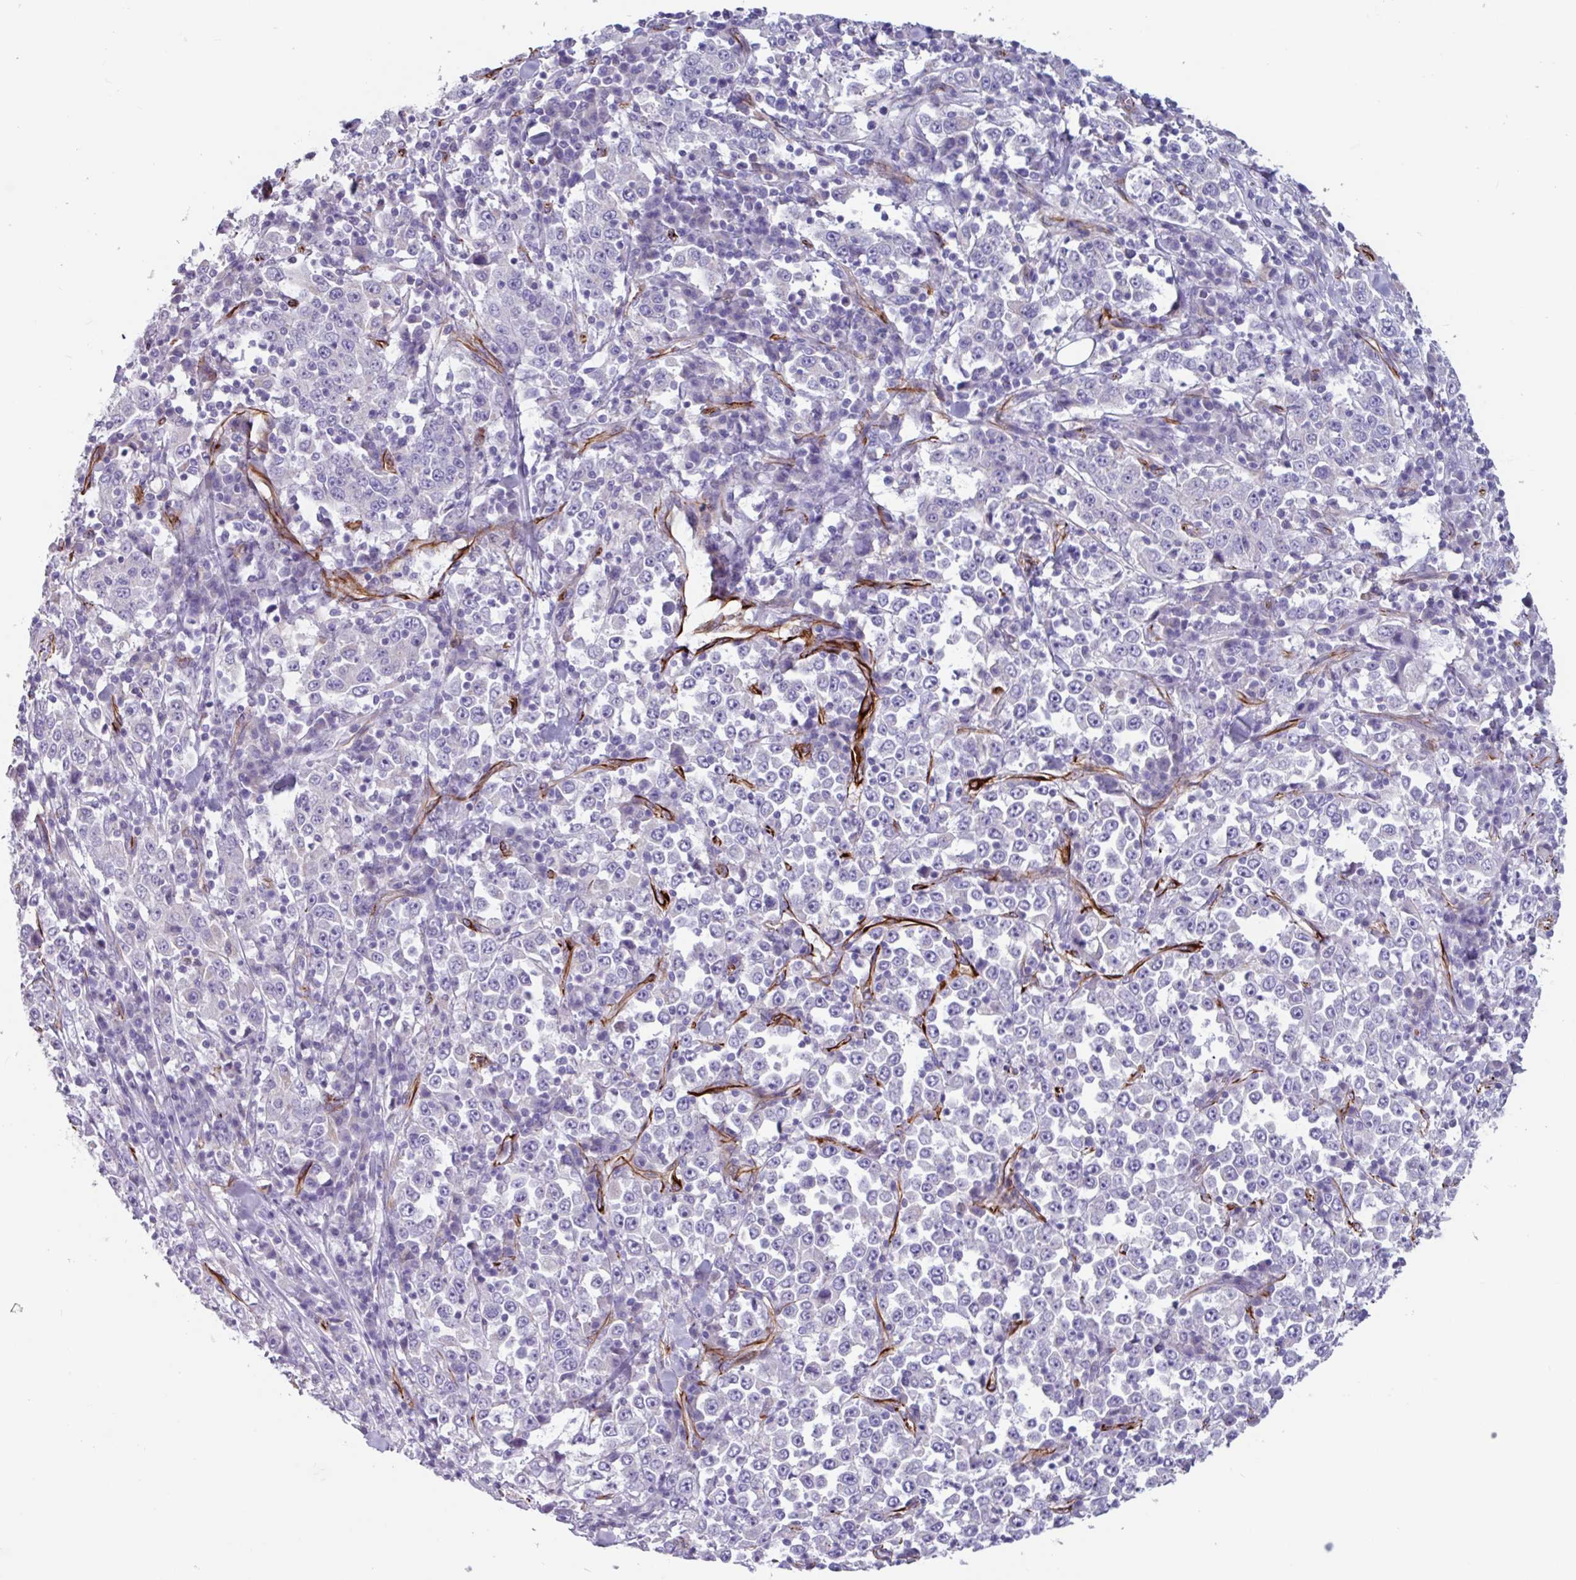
{"staining": {"intensity": "negative", "quantity": "none", "location": "none"}, "tissue": "stomach cancer", "cell_type": "Tumor cells", "image_type": "cancer", "snomed": [{"axis": "morphology", "description": "Normal tissue, NOS"}, {"axis": "morphology", "description": "Adenocarcinoma, NOS"}, {"axis": "topography", "description": "Stomach, upper"}, {"axis": "topography", "description": "Stomach"}], "caption": "A micrograph of stomach adenocarcinoma stained for a protein demonstrates no brown staining in tumor cells. The staining was performed using DAB to visualize the protein expression in brown, while the nuclei were stained in blue with hematoxylin (Magnification: 20x).", "gene": "BTD", "patient": {"sex": "male", "age": 59}}